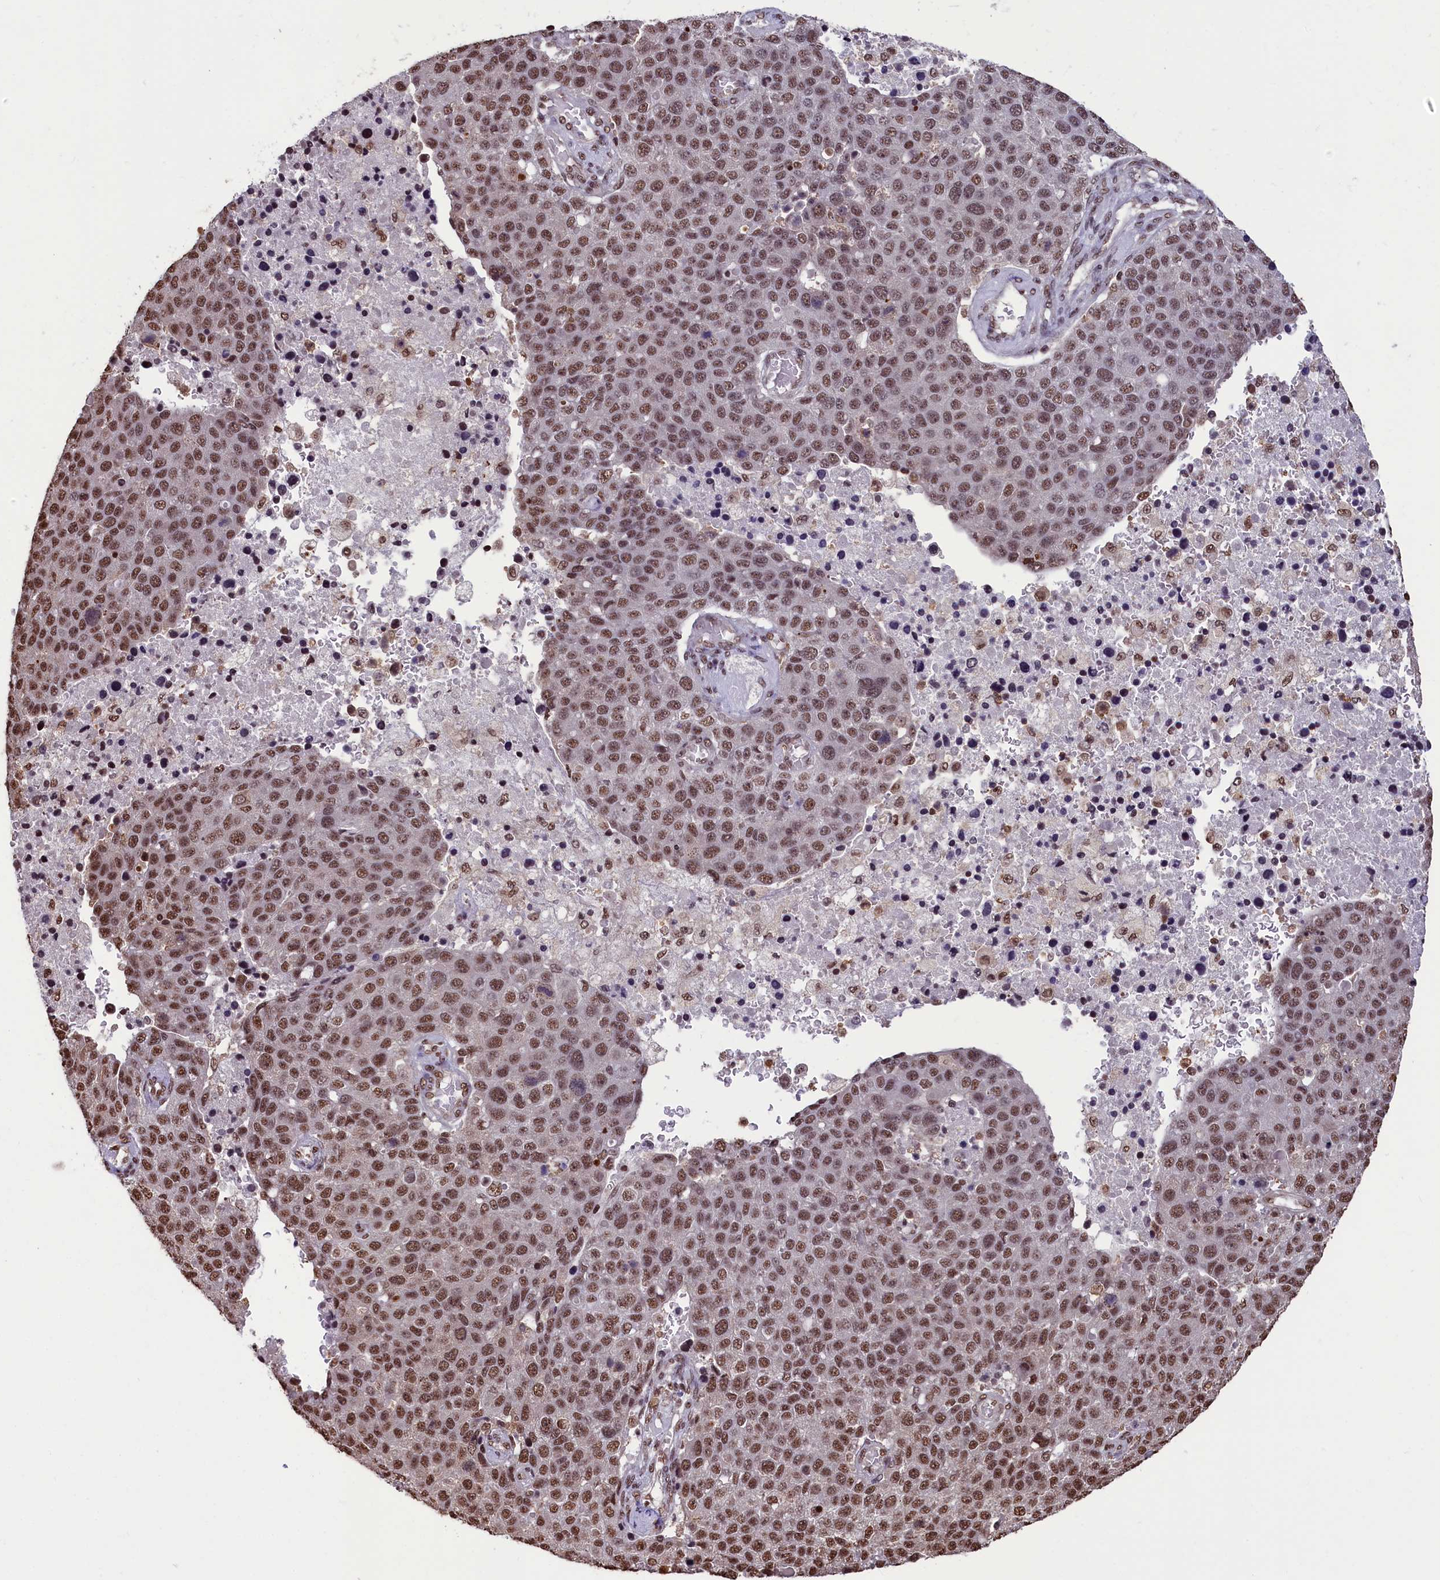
{"staining": {"intensity": "moderate", "quantity": ">75%", "location": "nuclear"}, "tissue": "pancreatic cancer", "cell_type": "Tumor cells", "image_type": "cancer", "snomed": [{"axis": "morphology", "description": "Adenocarcinoma, NOS"}, {"axis": "topography", "description": "Pancreas"}], "caption": "There is medium levels of moderate nuclear expression in tumor cells of pancreatic cancer, as demonstrated by immunohistochemical staining (brown color).", "gene": "SNRPD2", "patient": {"sex": "female", "age": 61}}